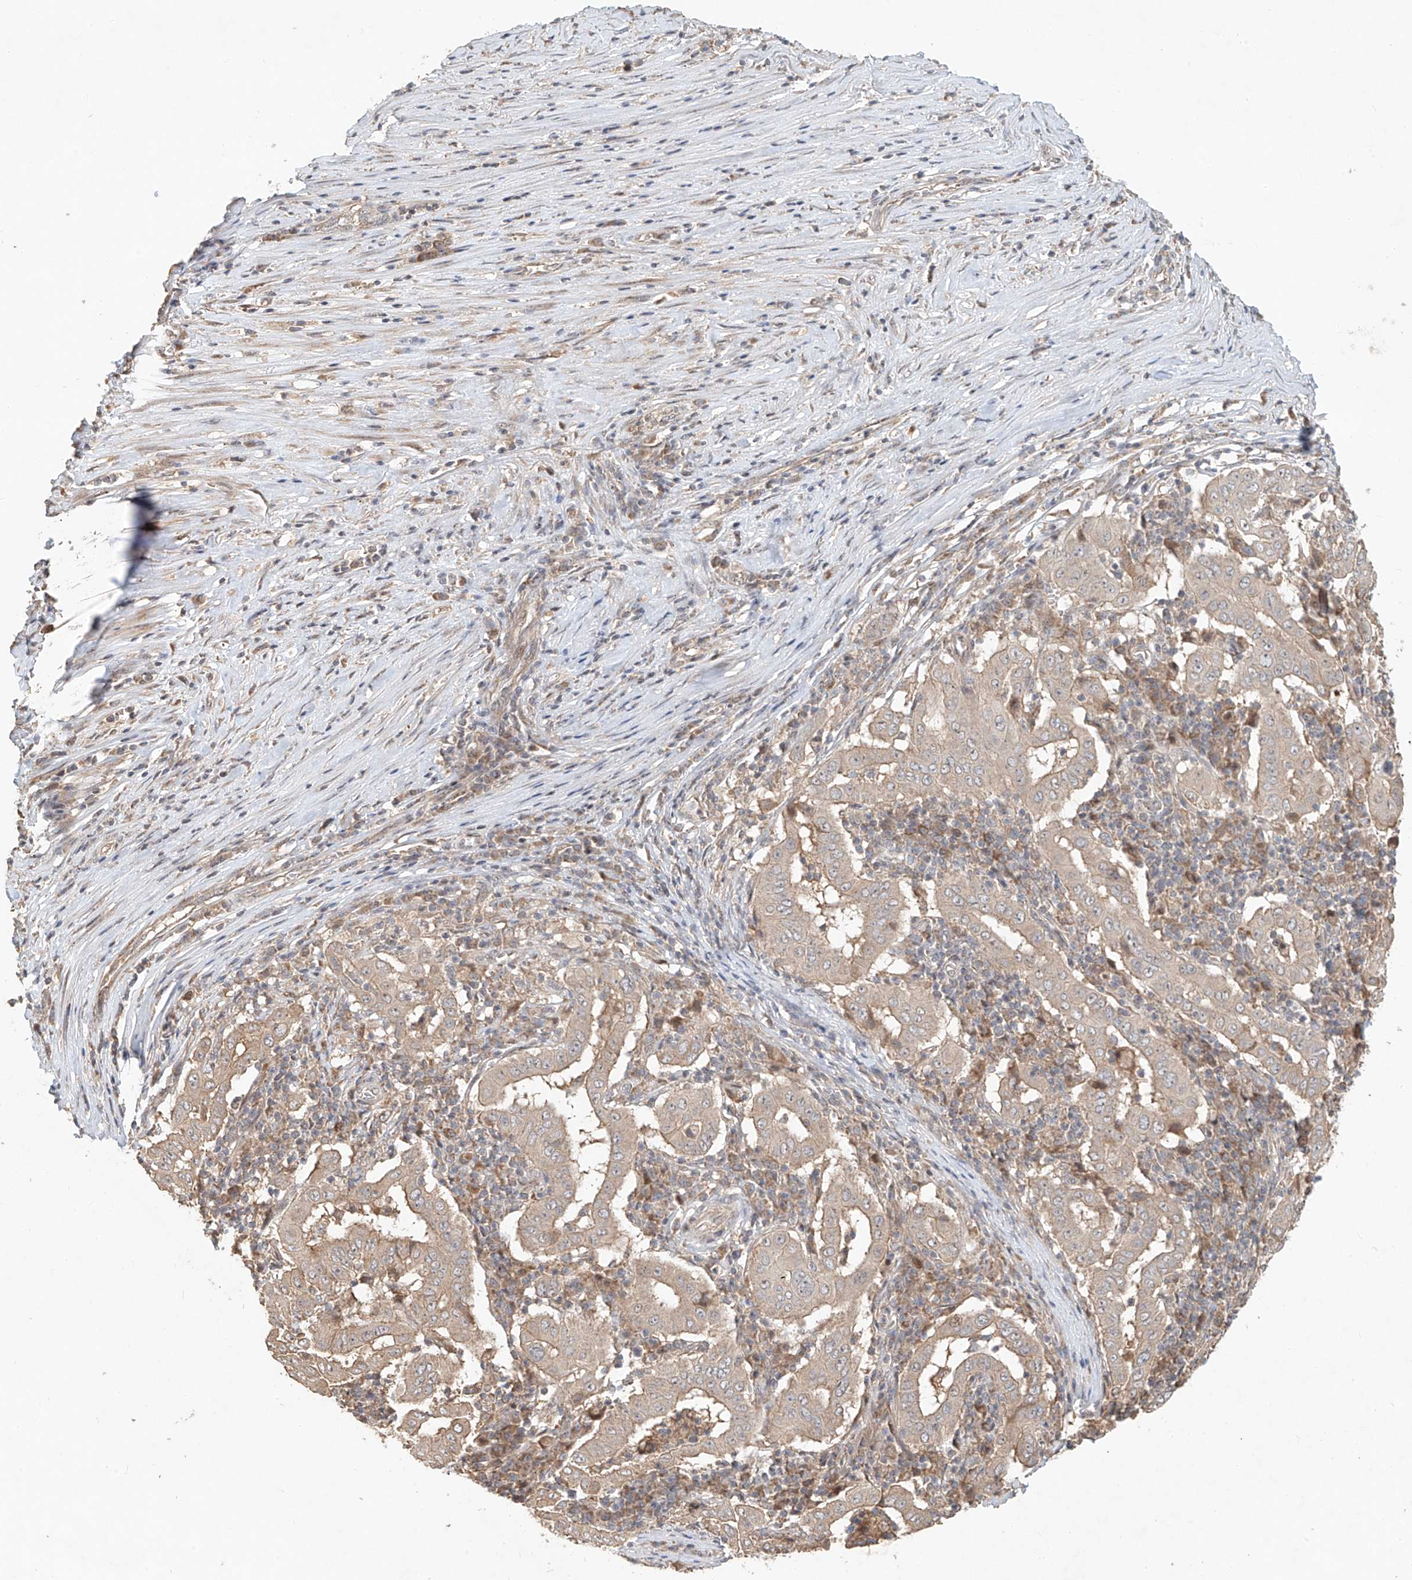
{"staining": {"intensity": "weak", "quantity": "<25%", "location": "cytoplasmic/membranous"}, "tissue": "pancreatic cancer", "cell_type": "Tumor cells", "image_type": "cancer", "snomed": [{"axis": "morphology", "description": "Adenocarcinoma, NOS"}, {"axis": "topography", "description": "Pancreas"}], "caption": "This is an immunohistochemistry (IHC) image of human adenocarcinoma (pancreatic). There is no expression in tumor cells.", "gene": "TMEM61", "patient": {"sex": "male", "age": 63}}